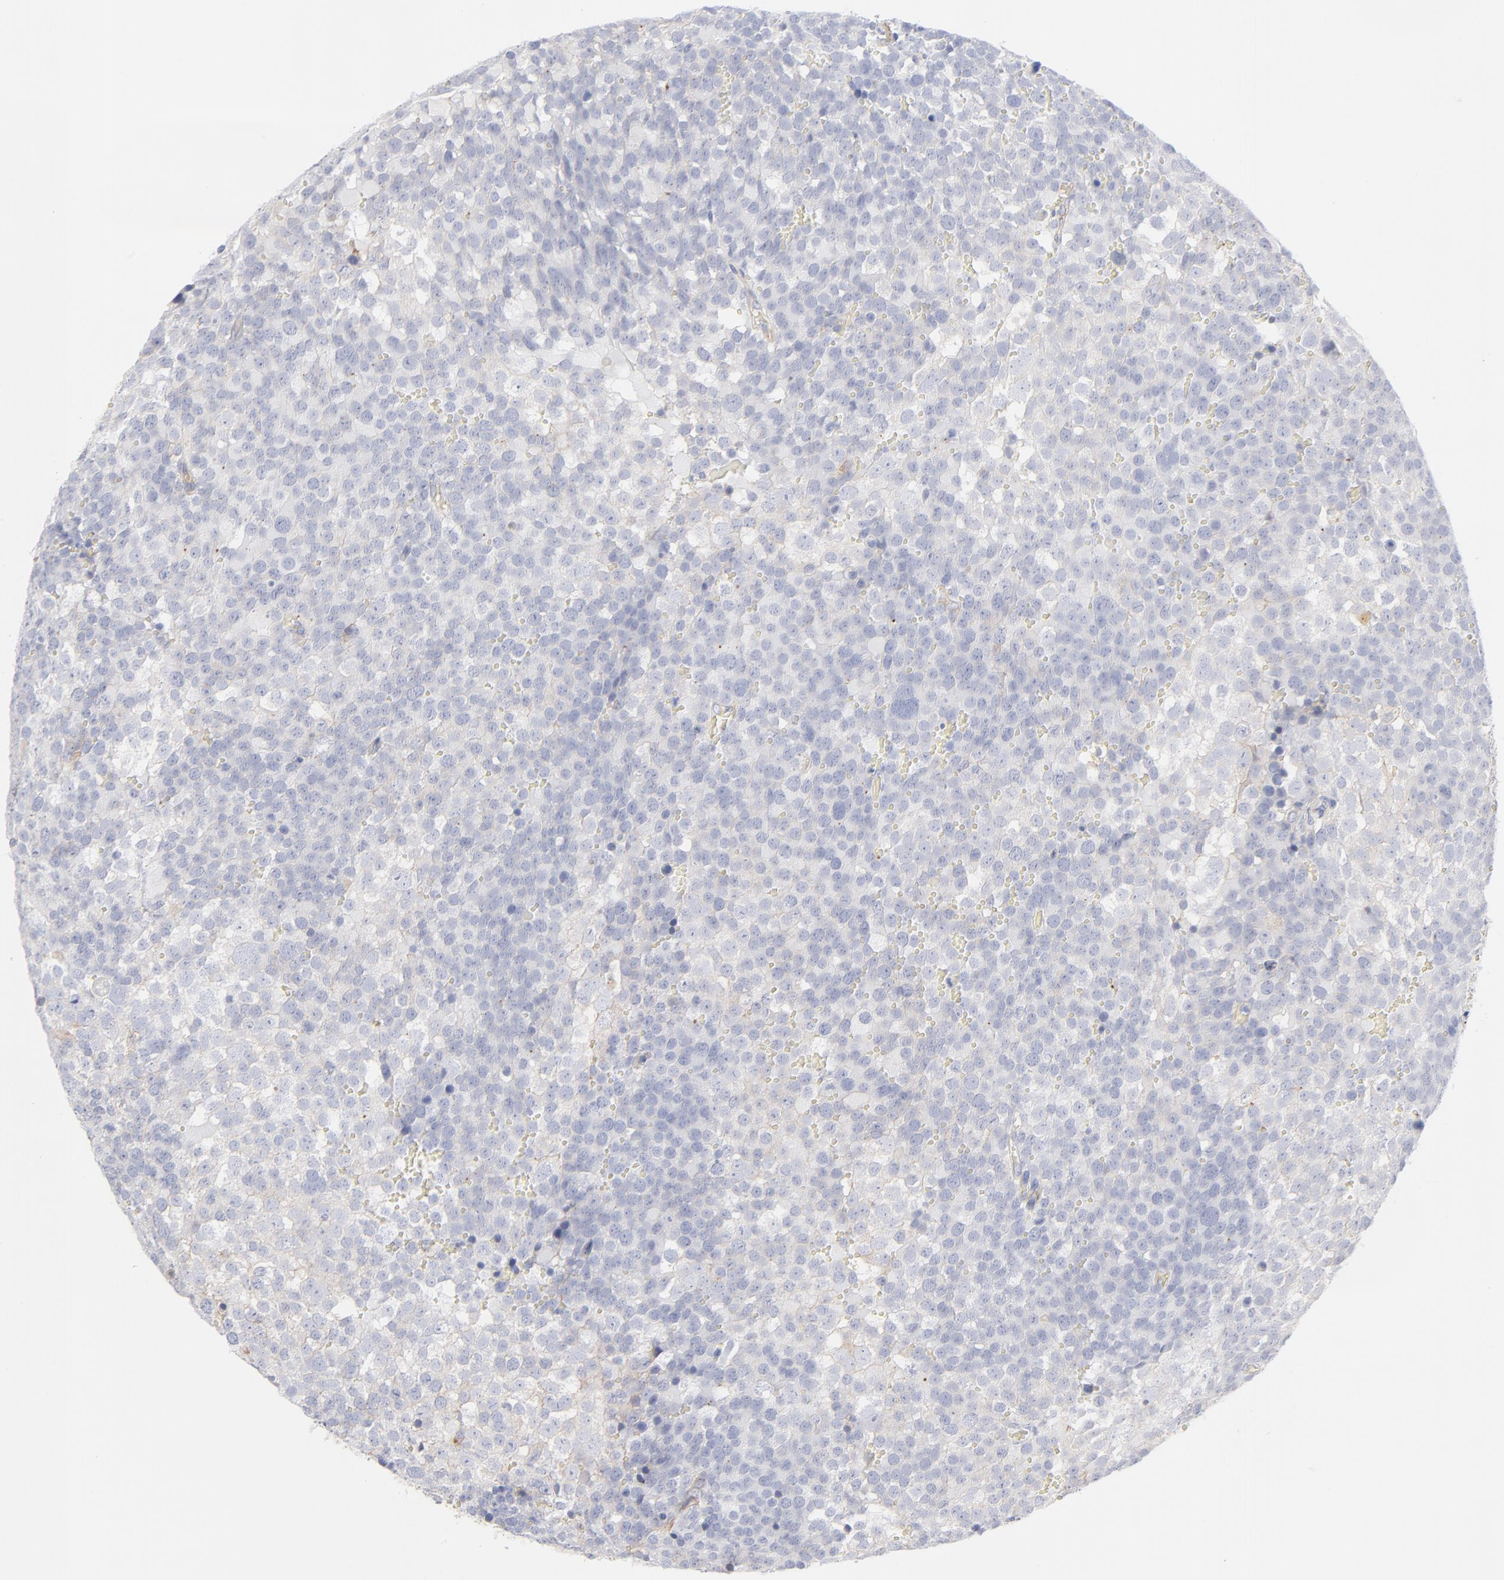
{"staining": {"intensity": "negative", "quantity": "none", "location": "none"}, "tissue": "testis cancer", "cell_type": "Tumor cells", "image_type": "cancer", "snomed": [{"axis": "morphology", "description": "Seminoma, NOS"}, {"axis": "topography", "description": "Testis"}], "caption": "This is a photomicrograph of immunohistochemistry staining of seminoma (testis), which shows no expression in tumor cells.", "gene": "ITGA5", "patient": {"sex": "male", "age": 71}}